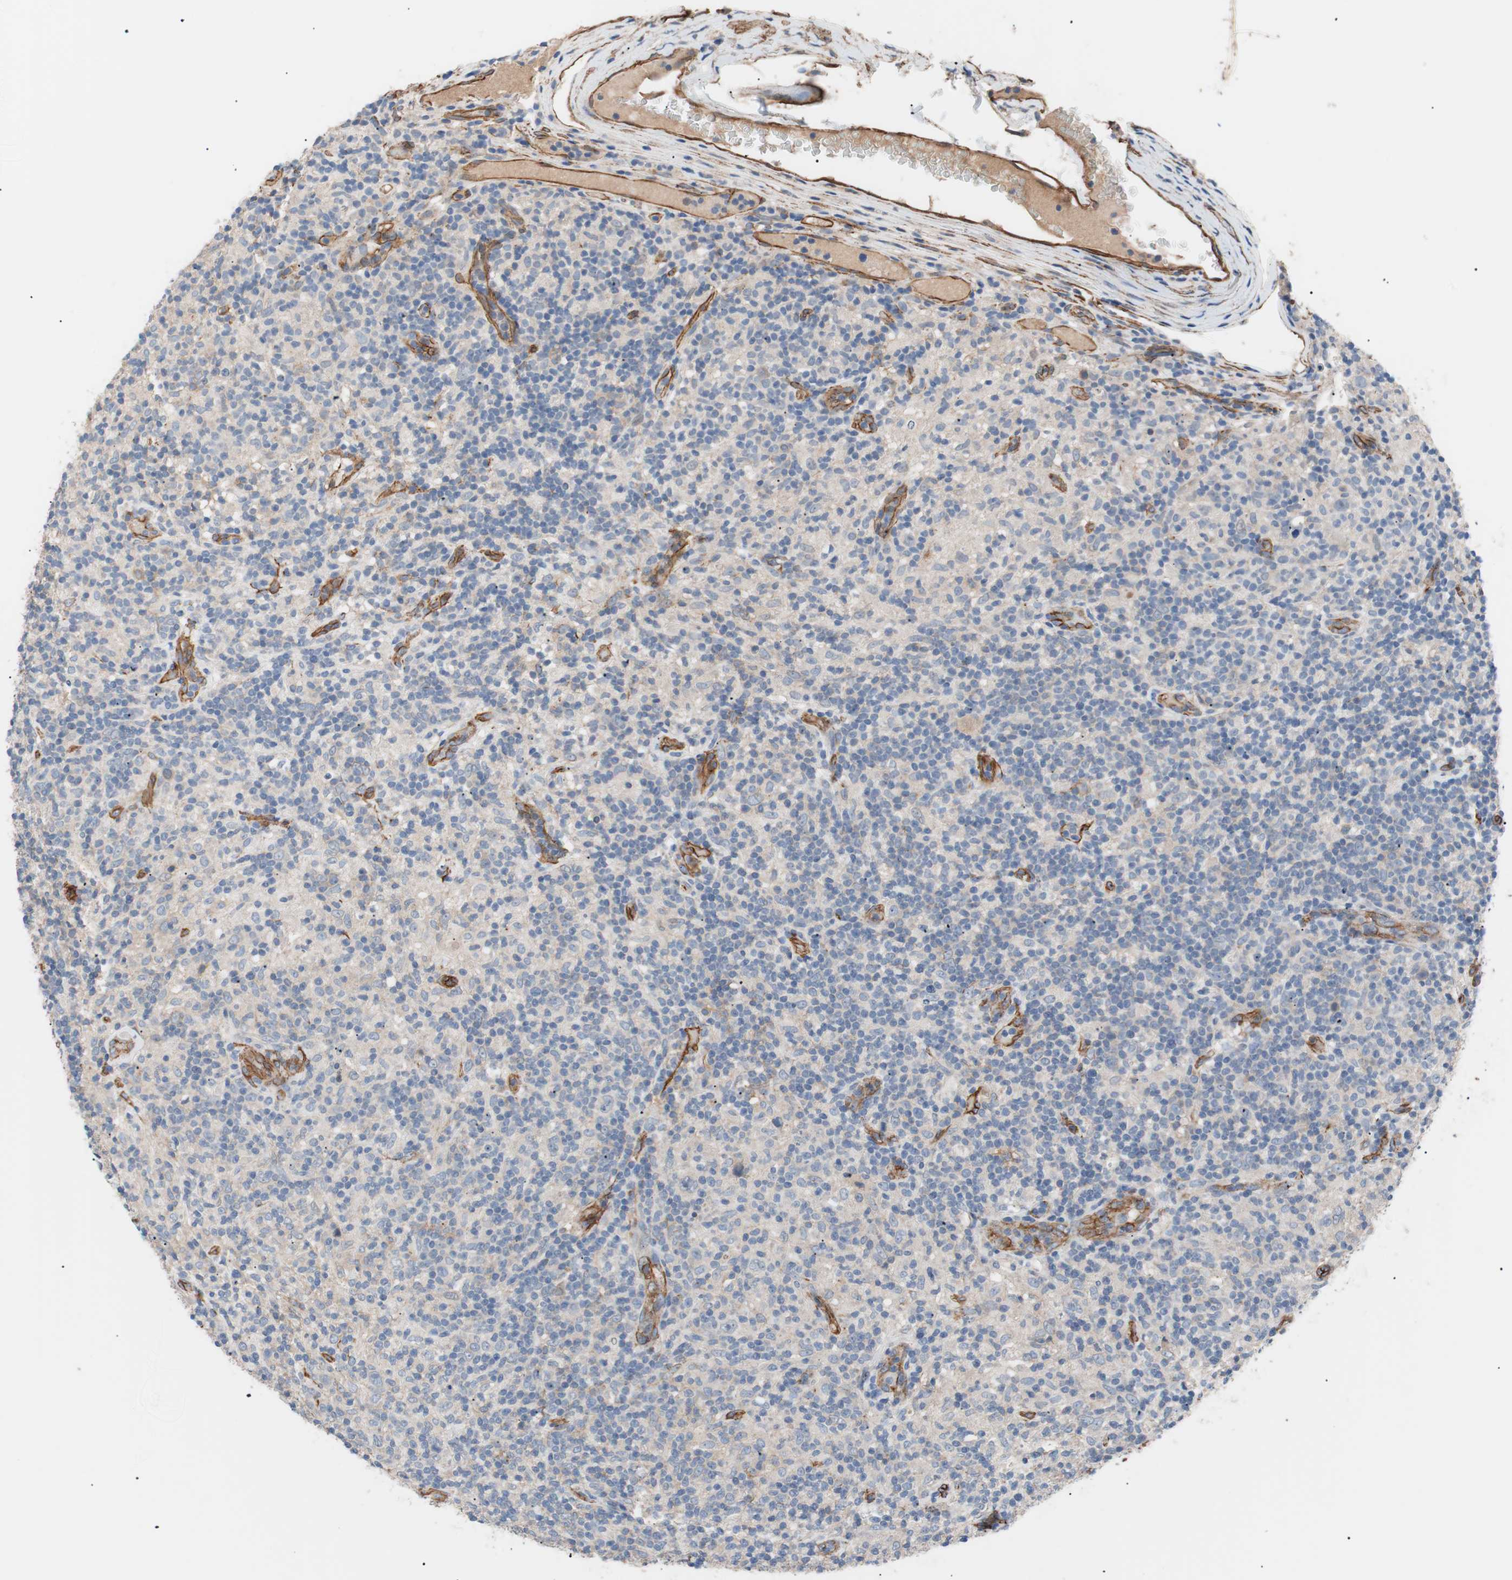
{"staining": {"intensity": "negative", "quantity": "none", "location": "none"}, "tissue": "lymphoma", "cell_type": "Tumor cells", "image_type": "cancer", "snomed": [{"axis": "morphology", "description": "Hodgkin's disease, NOS"}, {"axis": "topography", "description": "Lymph node"}], "caption": "Immunohistochemical staining of human Hodgkin's disease demonstrates no significant positivity in tumor cells. The staining is performed using DAB (3,3'-diaminobenzidine) brown chromogen with nuclei counter-stained in using hematoxylin.", "gene": "SPINT1", "patient": {"sex": "male", "age": 70}}